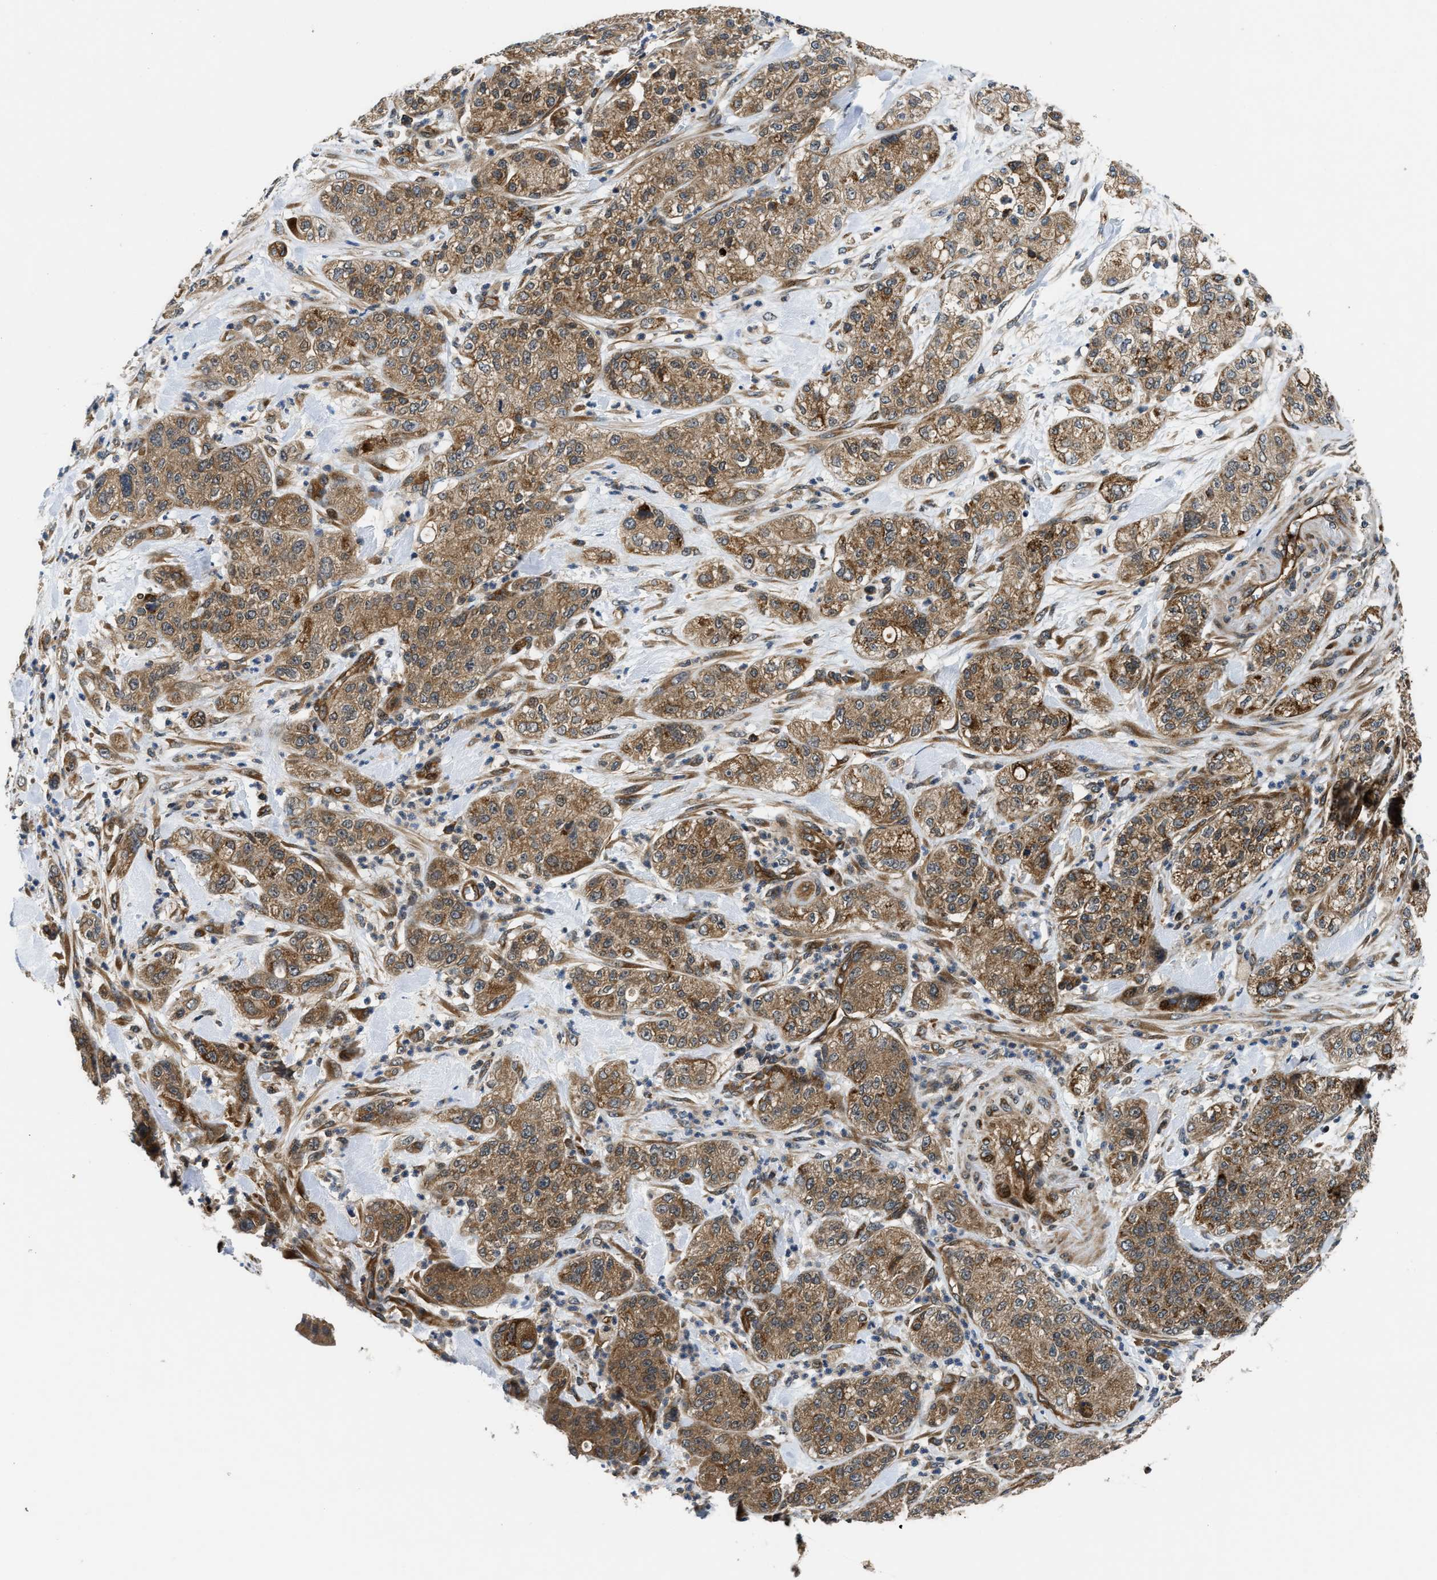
{"staining": {"intensity": "moderate", "quantity": ">75%", "location": "cytoplasmic/membranous"}, "tissue": "pancreatic cancer", "cell_type": "Tumor cells", "image_type": "cancer", "snomed": [{"axis": "morphology", "description": "Adenocarcinoma, NOS"}, {"axis": "topography", "description": "Pancreas"}], "caption": "Immunohistochemistry (IHC) of pancreatic cancer (adenocarcinoma) demonstrates medium levels of moderate cytoplasmic/membranous positivity in about >75% of tumor cells.", "gene": "PNPLA8", "patient": {"sex": "female", "age": 78}}